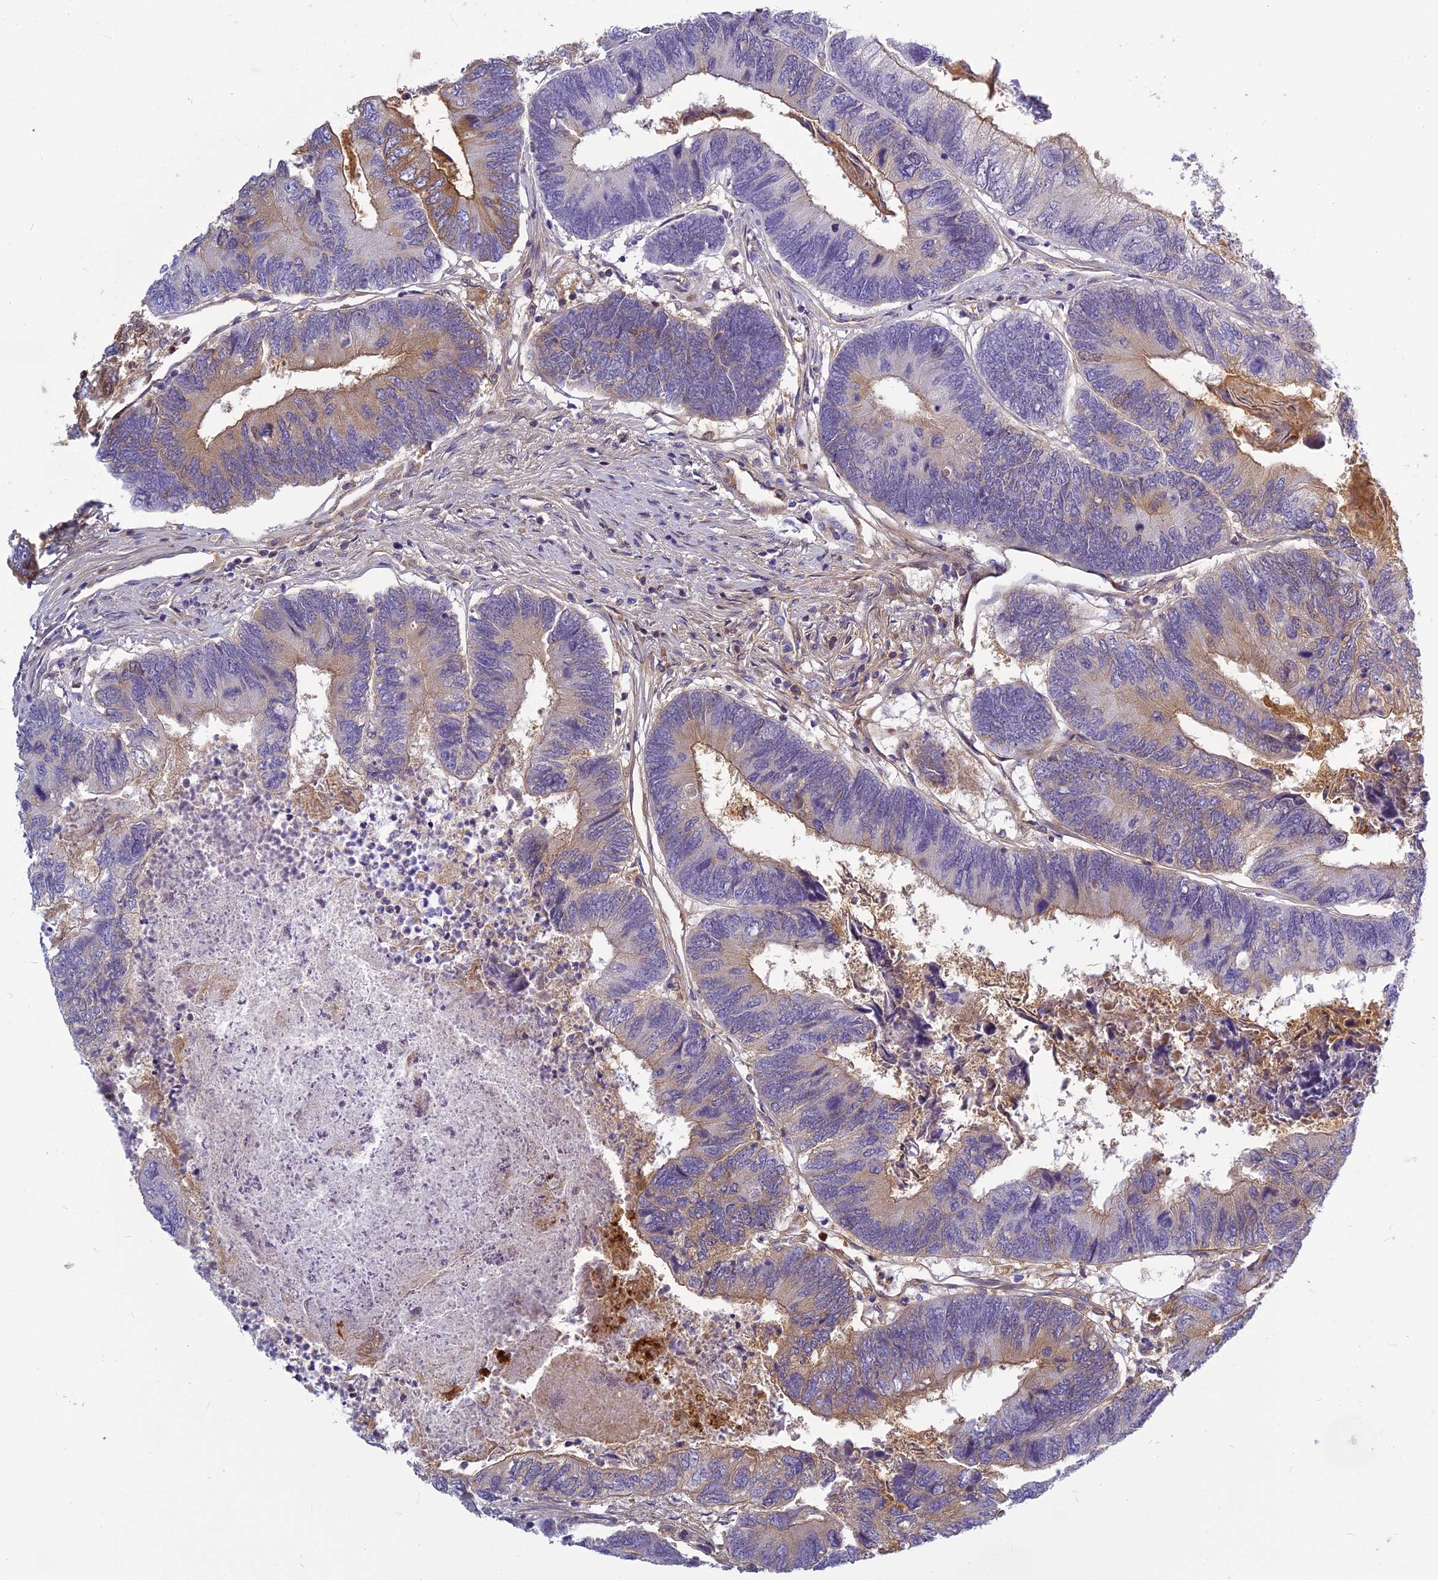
{"staining": {"intensity": "moderate", "quantity": "<25%", "location": "cytoplasmic/membranous"}, "tissue": "colorectal cancer", "cell_type": "Tumor cells", "image_type": "cancer", "snomed": [{"axis": "morphology", "description": "Adenocarcinoma, NOS"}, {"axis": "topography", "description": "Colon"}], "caption": "Approximately <25% of tumor cells in human adenocarcinoma (colorectal) exhibit moderate cytoplasmic/membranous protein expression as visualized by brown immunohistochemical staining.", "gene": "CLEC11A", "patient": {"sex": "female", "age": 67}}